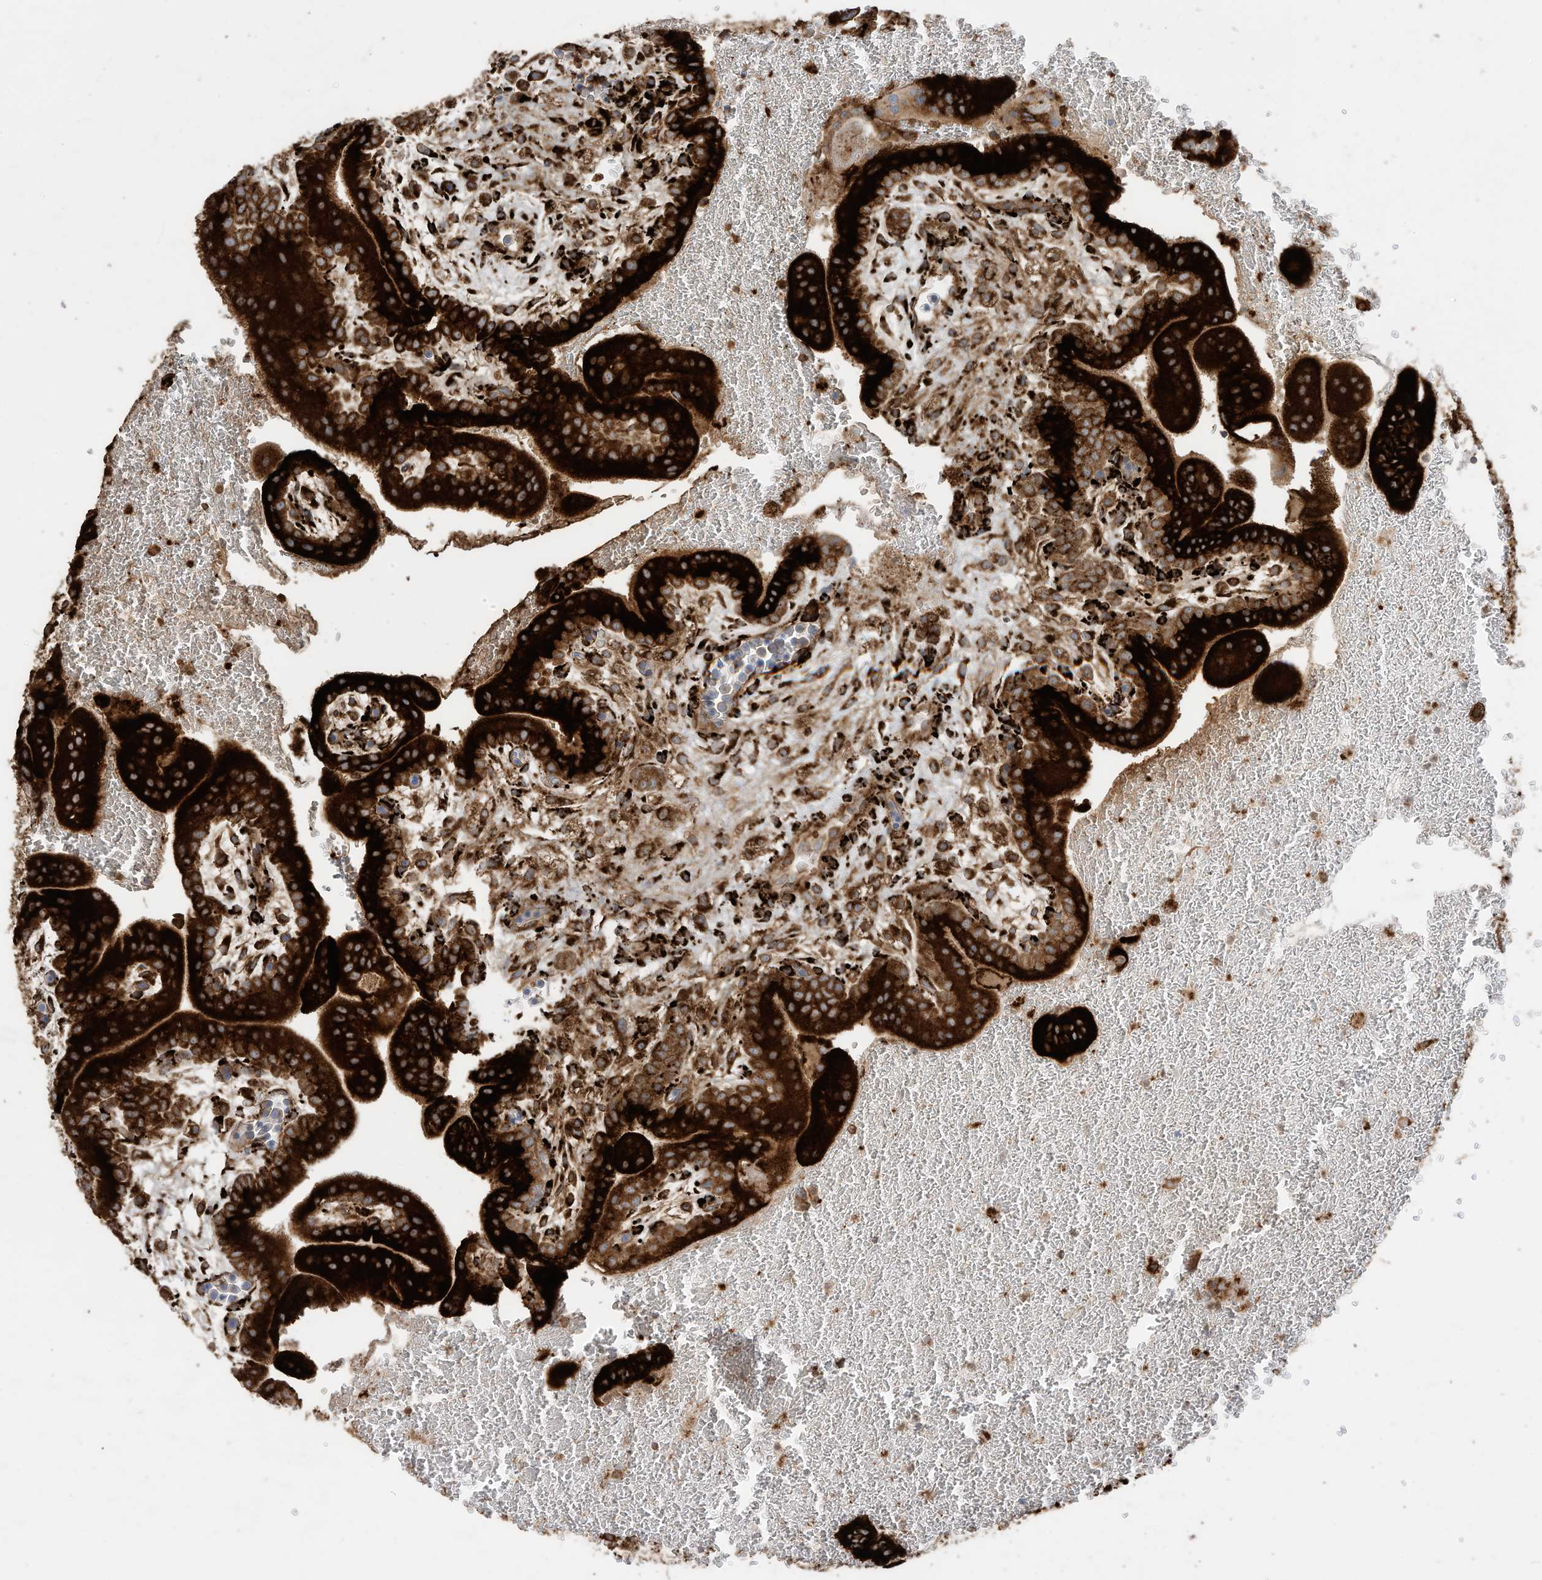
{"staining": {"intensity": "strong", "quantity": ">75%", "location": "cytoplasmic/membranous"}, "tissue": "placenta", "cell_type": "Trophoblastic cells", "image_type": "normal", "snomed": [{"axis": "morphology", "description": "Normal tissue, NOS"}, {"axis": "topography", "description": "Placenta"}], "caption": "Placenta stained with DAB (3,3'-diaminobenzidine) IHC displays high levels of strong cytoplasmic/membranous staining in about >75% of trophoblastic cells. Immunohistochemistry (ihc) stains the protein in brown and the nuclei are stained blue.", "gene": "TRNAU1AP", "patient": {"sex": "female", "age": 35}}